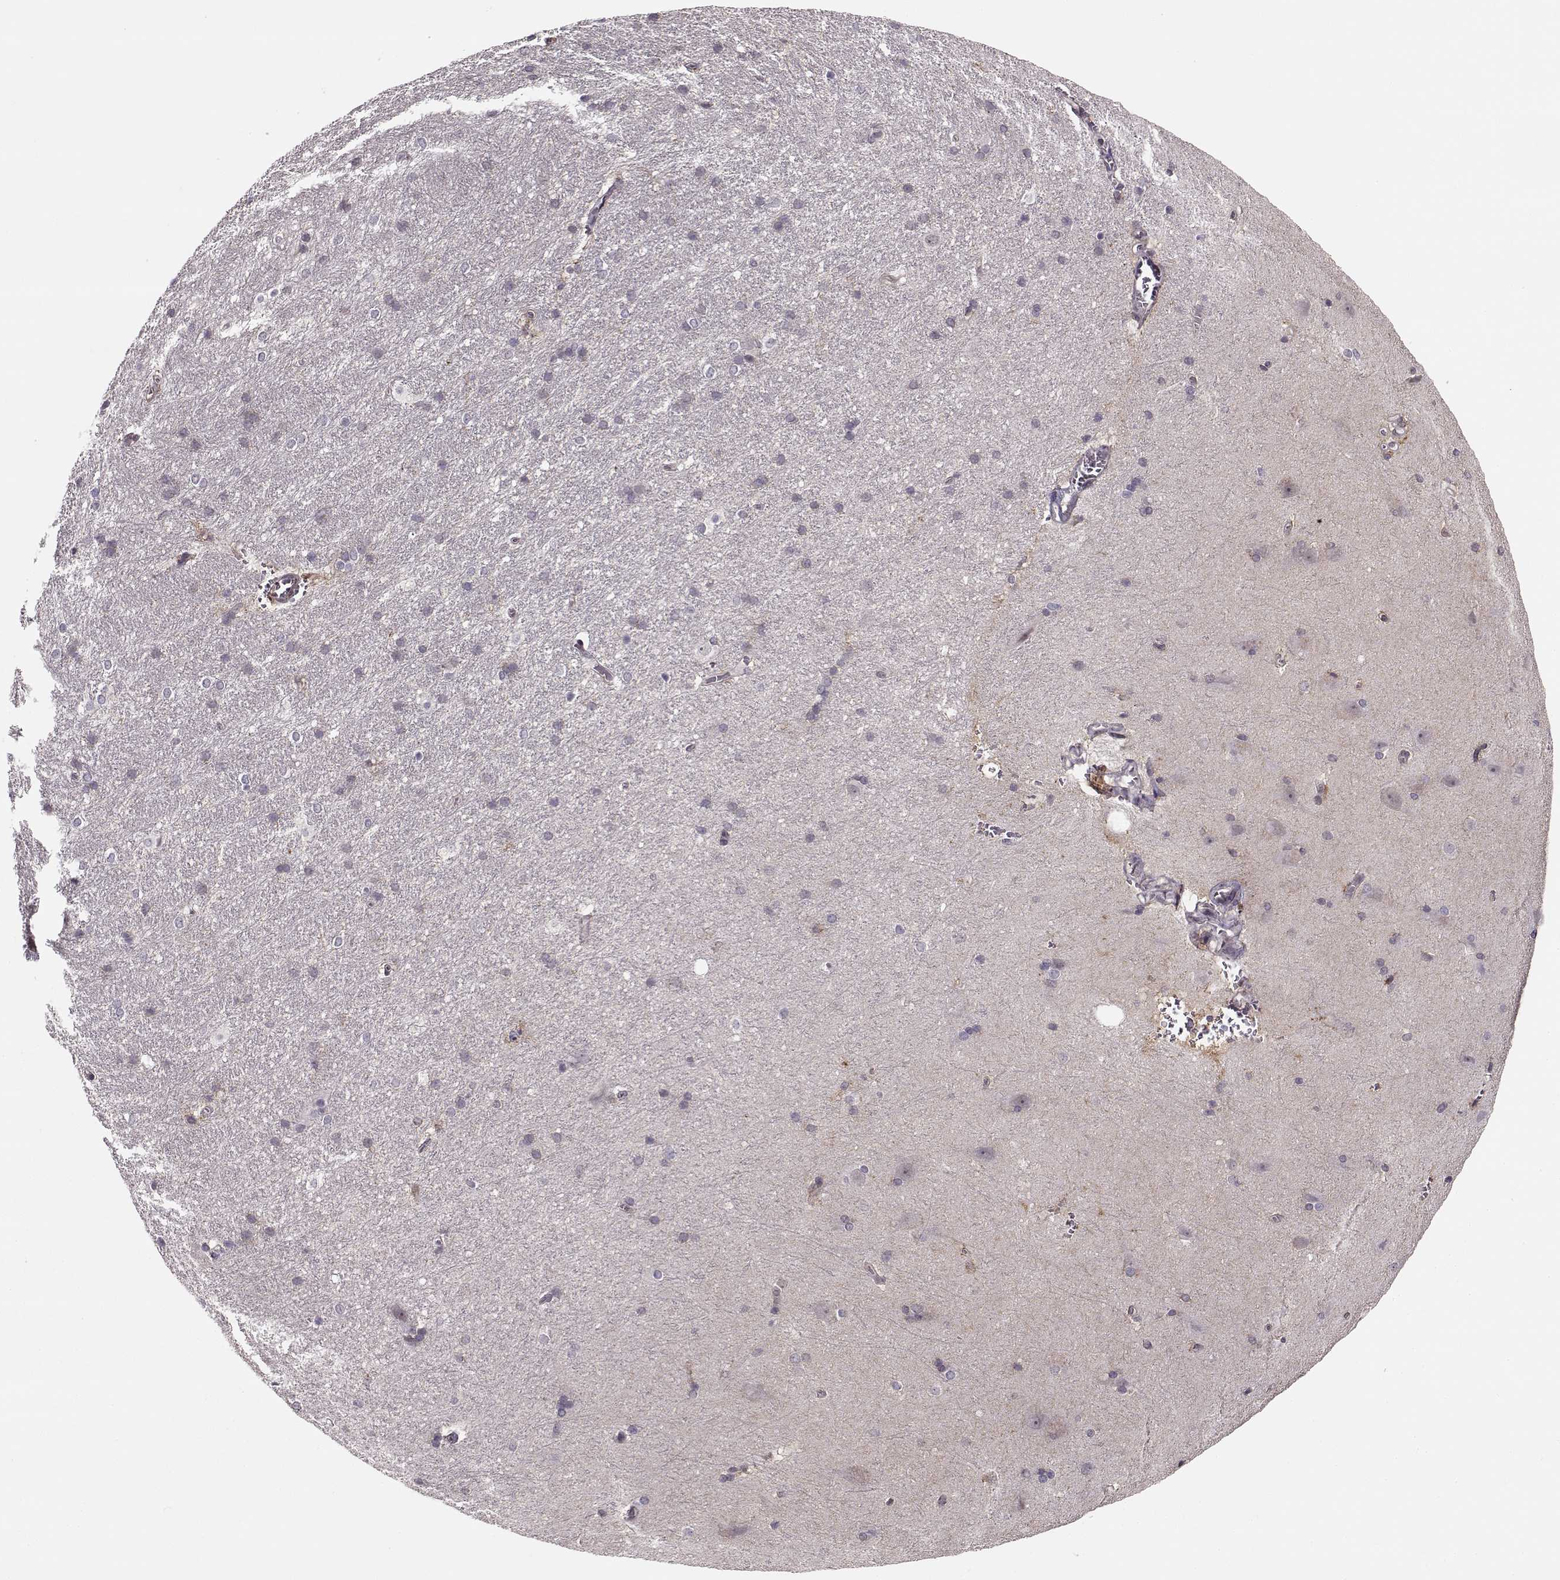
{"staining": {"intensity": "negative", "quantity": "none", "location": "none"}, "tissue": "hippocampus", "cell_type": "Glial cells", "image_type": "normal", "snomed": [{"axis": "morphology", "description": "Normal tissue, NOS"}, {"axis": "topography", "description": "Cerebral cortex"}, {"axis": "topography", "description": "Hippocampus"}], "caption": "The histopathology image shows no staining of glial cells in unremarkable hippocampus. The staining is performed using DAB brown chromogen with nuclei counter-stained in using hematoxylin.", "gene": "MFSD1", "patient": {"sex": "female", "age": 19}}